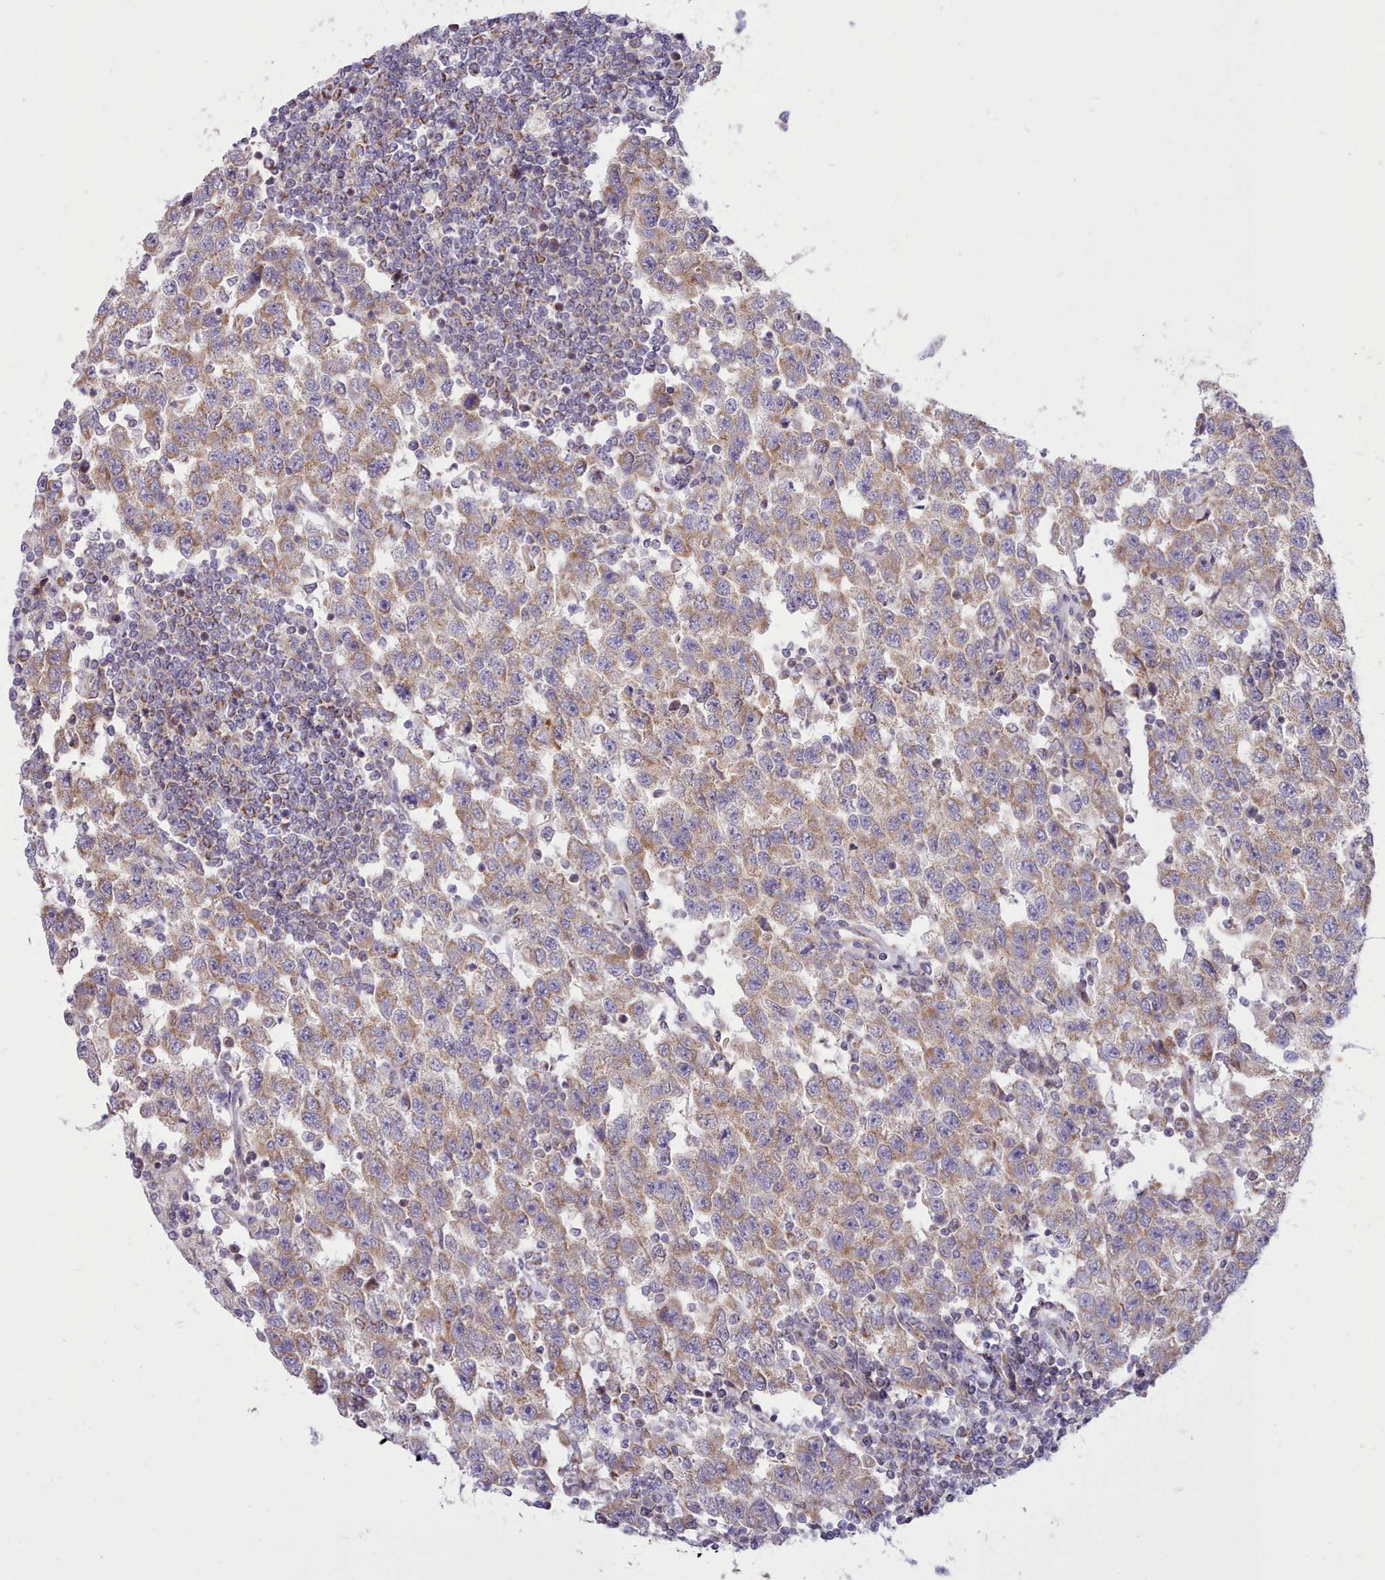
{"staining": {"intensity": "moderate", "quantity": ">75%", "location": "cytoplasmic/membranous"}, "tissue": "testis cancer", "cell_type": "Tumor cells", "image_type": "cancer", "snomed": [{"axis": "morphology", "description": "Seminoma, NOS"}, {"axis": "topography", "description": "Testis"}], "caption": "High-magnification brightfield microscopy of testis seminoma stained with DAB (3,3'-diaminobenzidine) (brown) and counterstained with hematoxylin (blue). tumor cells exhibit moderate cytoplasmic/membranous expression is appreciated in about>75% of cells. The staining is performed using DAB brown chromogen to label protein expression. The nuclei are counter-stained blue using hematoxylin.", "gene": "MRPL21", "patient": {"sex": "male", "age": 41}}